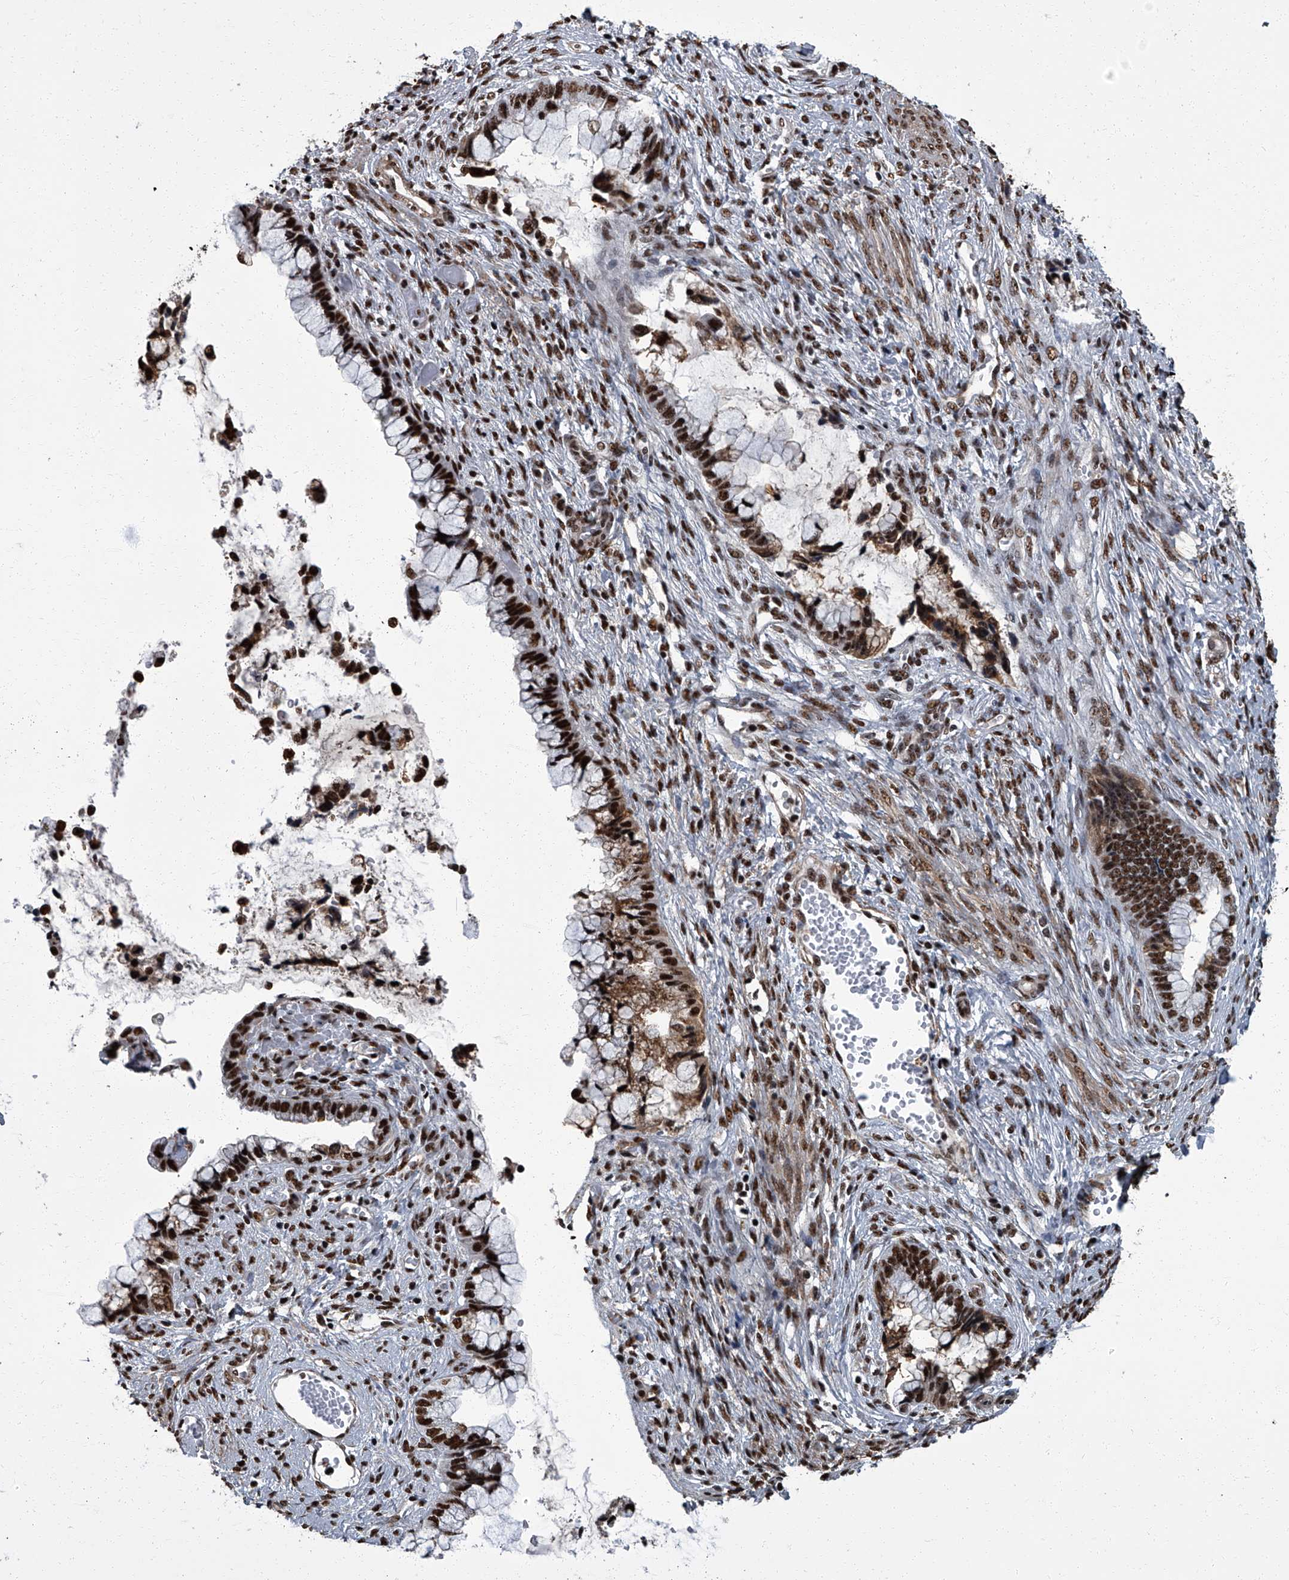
{"staining": {"intensity": "strong", "quantity": ">75%", "location": "cytoplasmic/membranous,nuclear"}, "tissue": "cervical cancer", "cell_type": "Tumor cells", "image_type": "cancer", "snomed": [{"axis": "morphology", "description": "Adenocarcinoma, NOS"}, {"axis": "topography", "description": "Cervix"}], "caption": "Immunohistochemistry photomicrograph of neoplastic tissue: cervical adenocarcinoma stained using IHC exhibits high levels of strong protein expression localized specifically in the cytoplasmic/membranous and nuclear of tumor cells, appearing as a cytoplasmic/membranous and nuclear brown color.", "gene": "ZNF518B", "patient": {"sex": "female", "age": 44}}